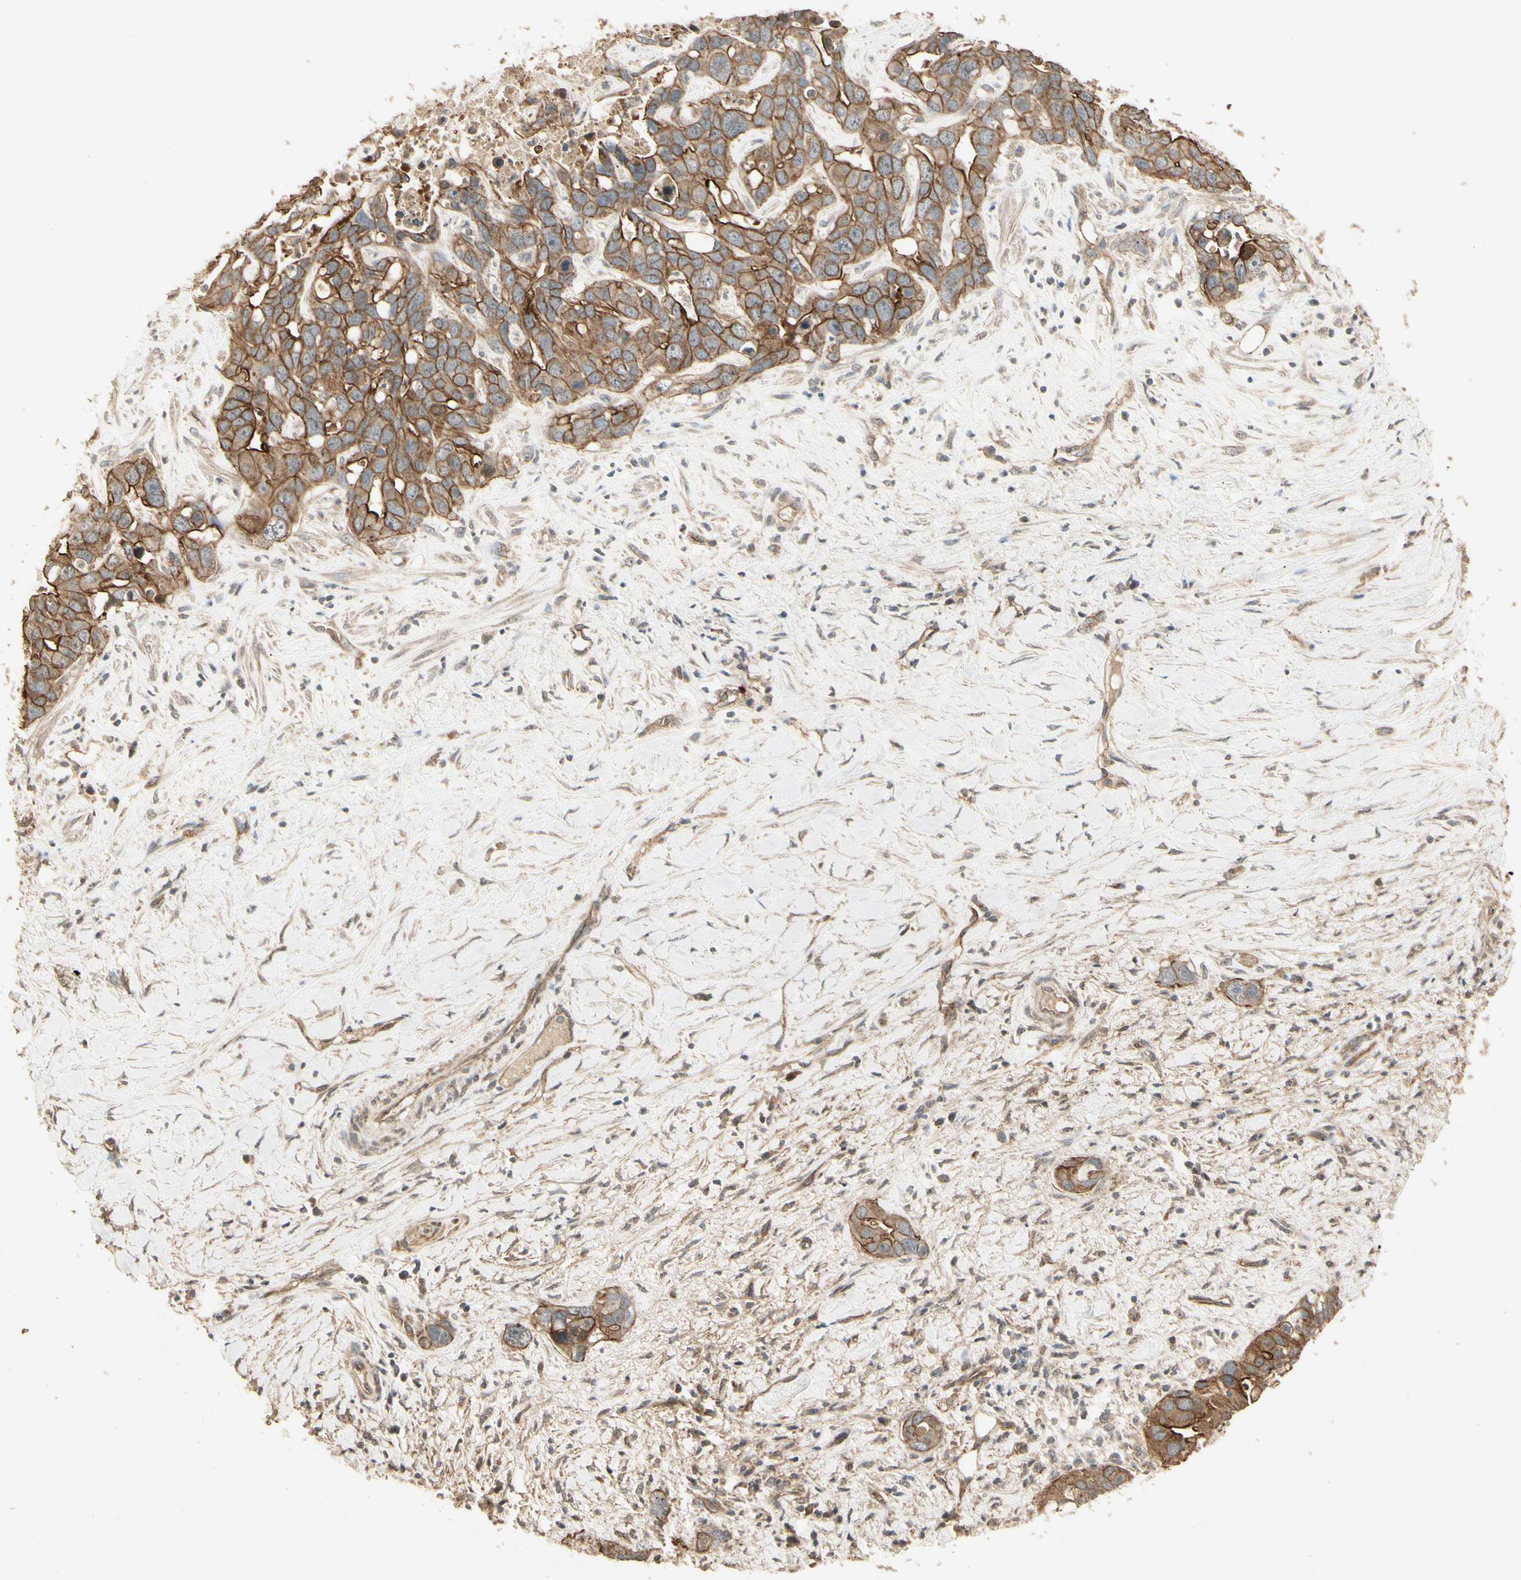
{"staining": {"intensity": "strong", "quantity": ">75%", "location": "cytoplasmic/membranous"}, "tissue": "liver cancer", "cell_type": "Tumor cells", "image_type": "cancer", "snomed": [{"axis": "morphology", "description": "Cholangiocarcinoma"}, {"axis": "topography", "description": "Liver"}], "caption": "A high amount of strong cytoplasmic/membranous staining is identified in approximately >75% of tumor cells in liver cancer tissue.", "gene": "RNF180", "patient": {"sex": "female", "age": 65}}